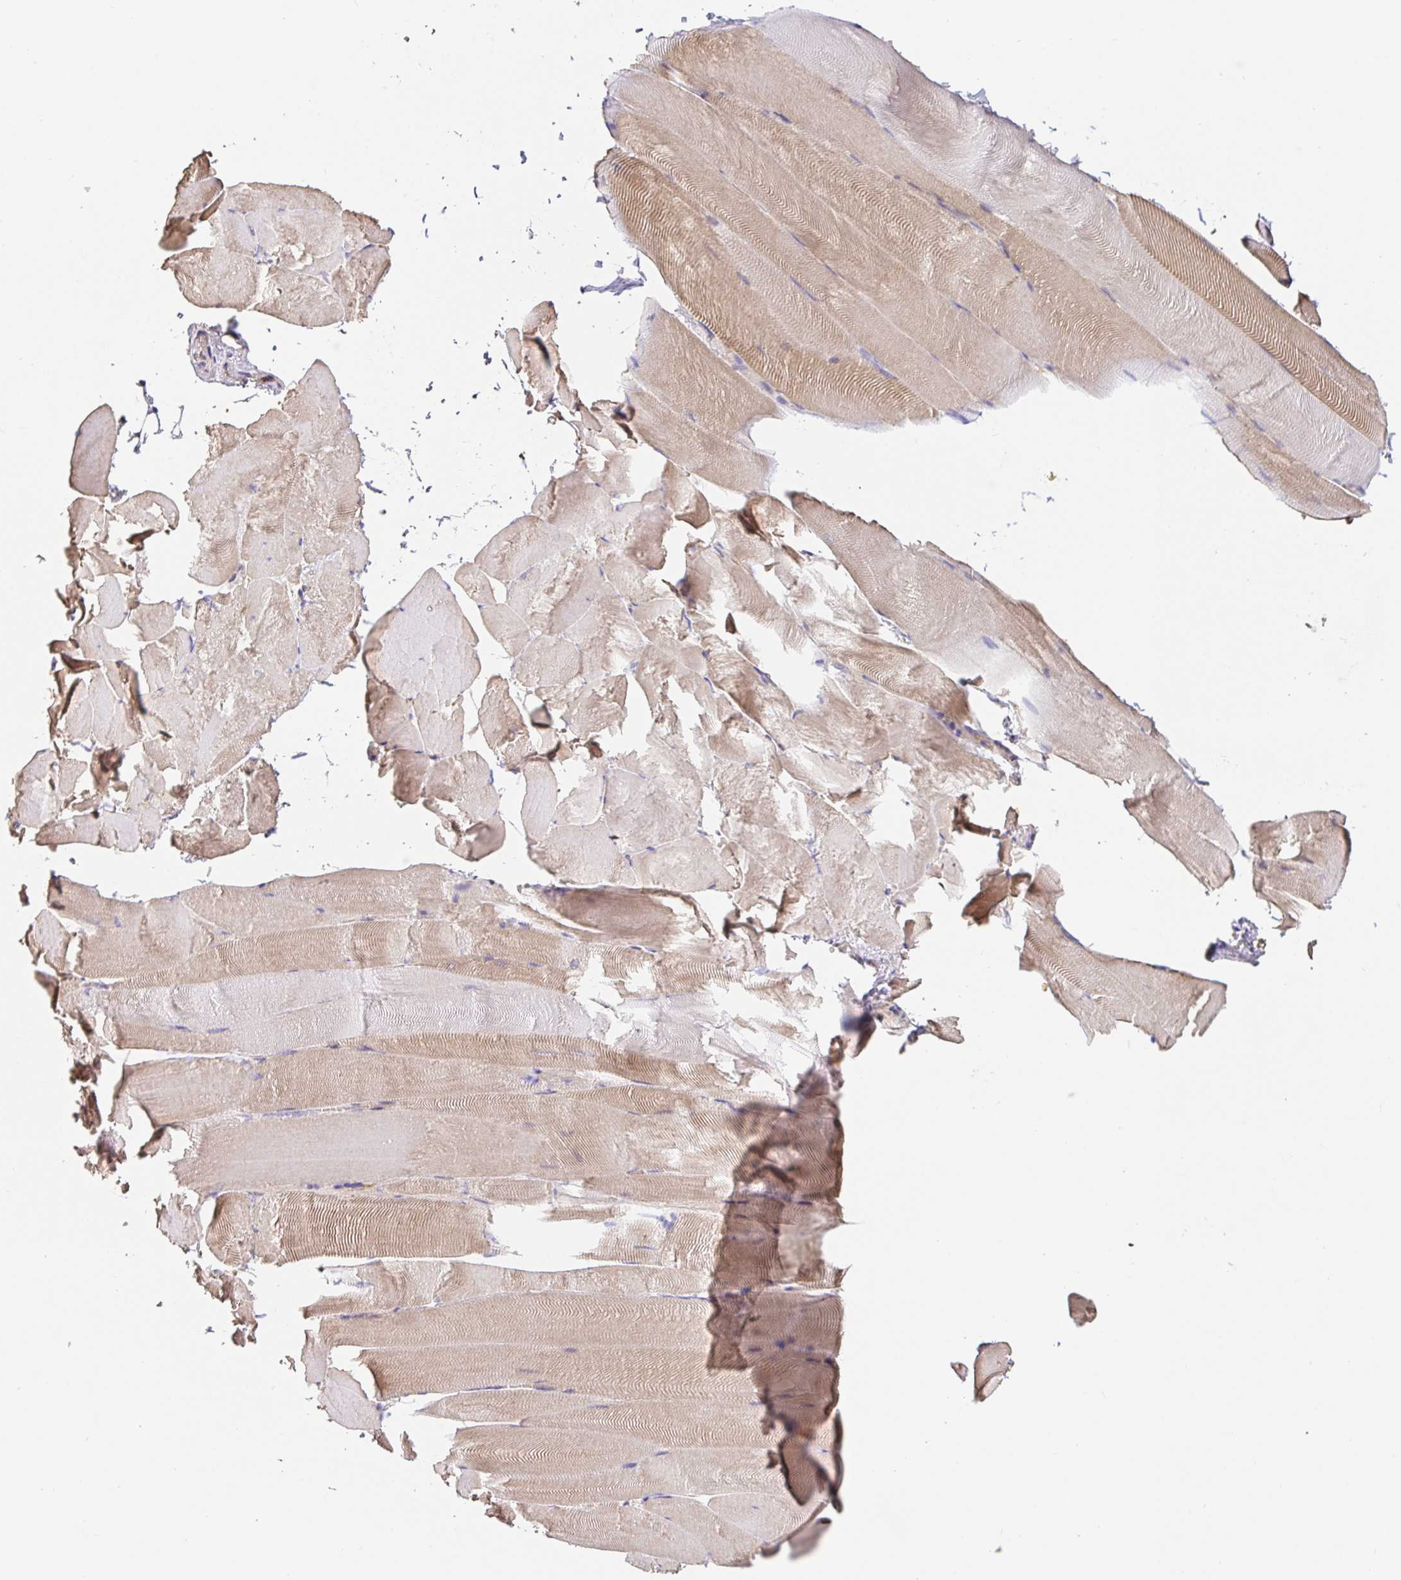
{"staining": {"intensity": "weak", "quantity": ">75%", "location": "cytoplasmic/membranous"}, "tissue": "skeletal muscle", "cell_type": "Myocytes", "image_type": "normal", "snomed": [{"axis": "morphology", "description": "Normal tissue, NOS"}, {"axis": "topography", "description": "Skeletal muscle"}], "caption": "A brown stain shows weak cytoplasmic/membranous staining of a protein in myocytes of benign human skeletal muscle. (Brightfield microscopy of DAB IHC at high magnification).", "gene": "PDPK1", "patient": {"sex": "female", "age": 64}}